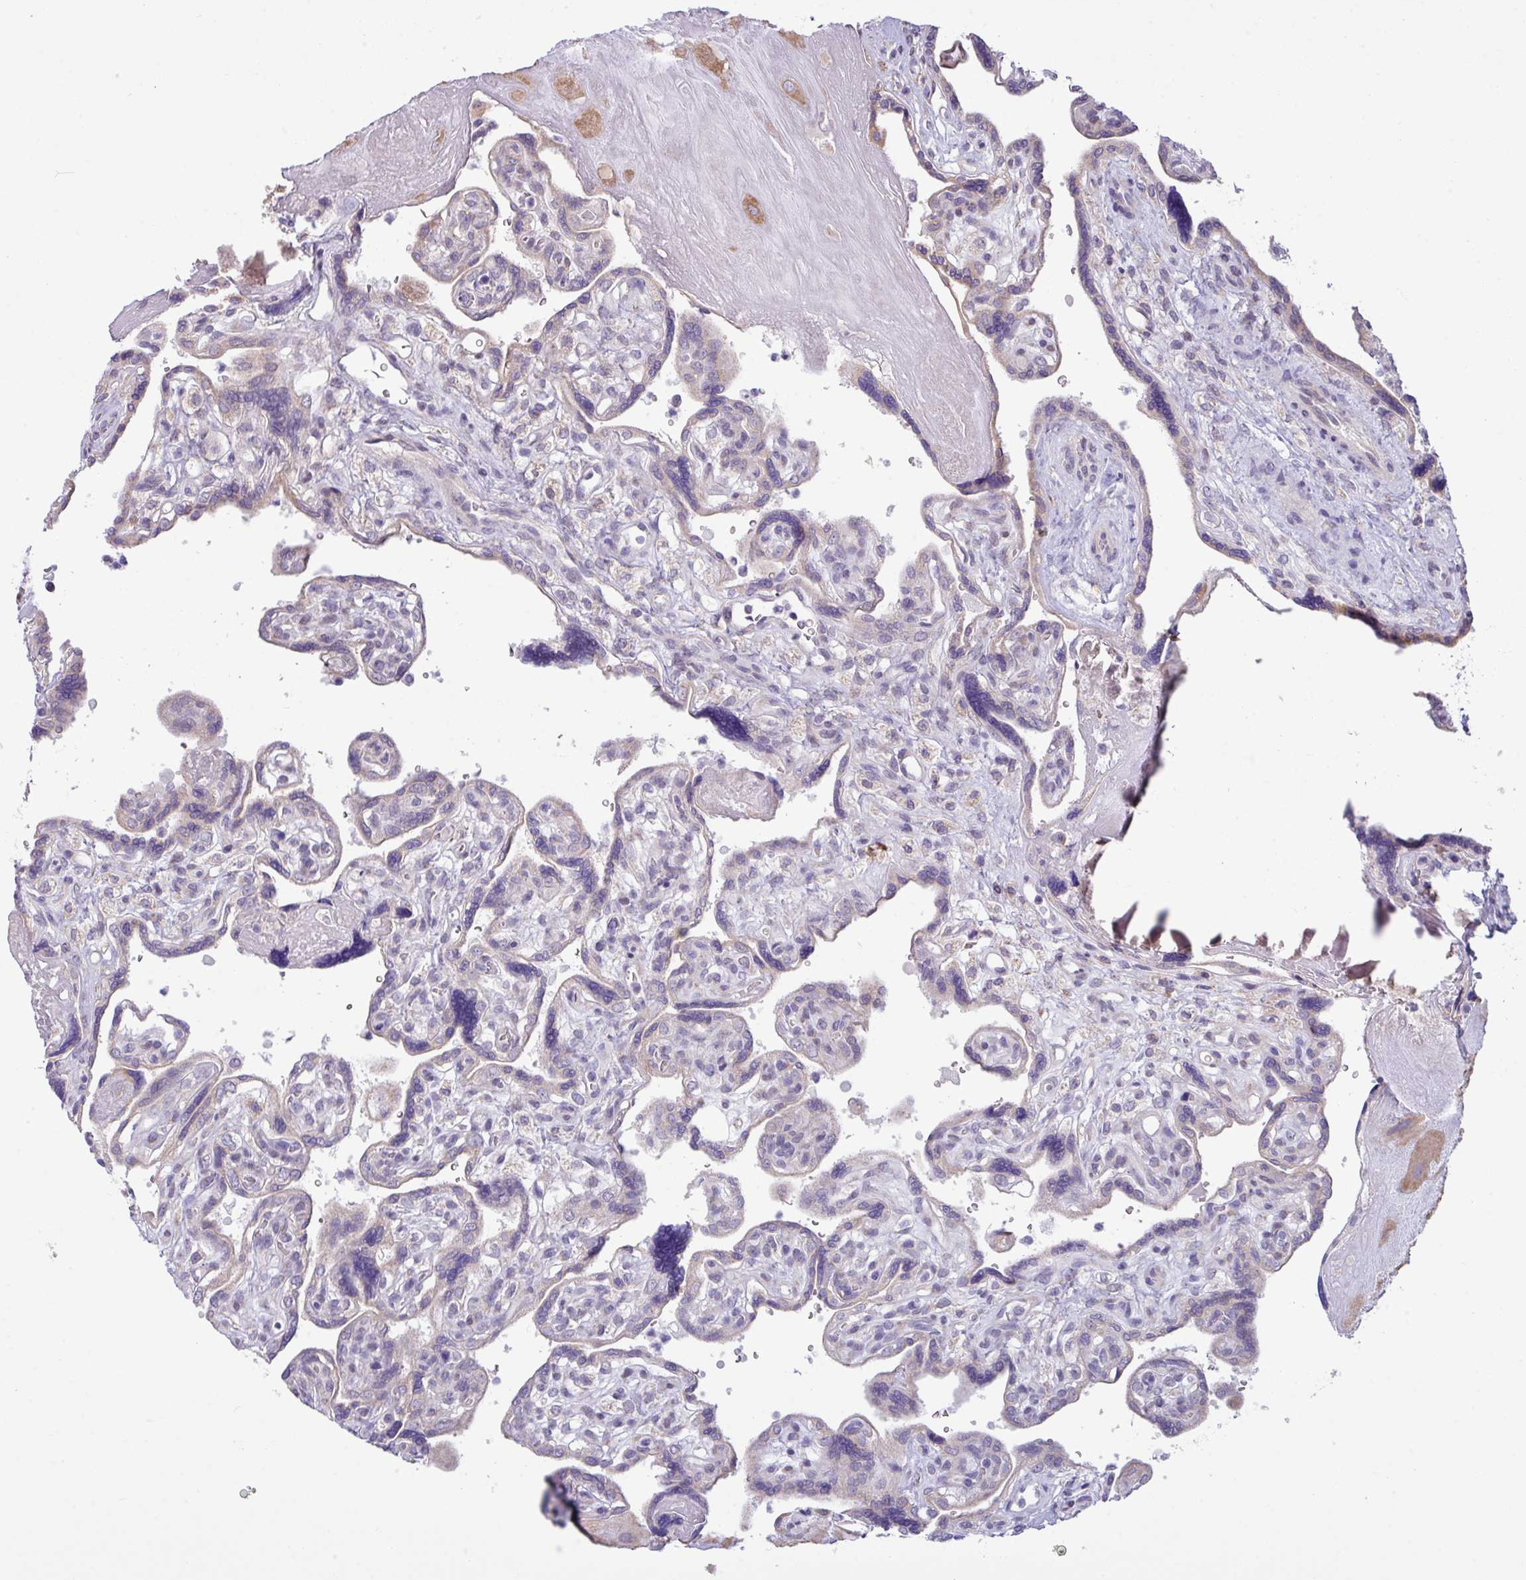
{"staining": {"intensity": "moderate", "quantity": ">75%", "location": "cytoplasmic/membranous"}, "tissue": "placenta", "cell_type": "Decidual cells", "image_type": "normal", "snomed": [{"axis": "morphology", "description": "Normal tissue, NOS"}, {"axis": "topography", "description": "Placenta"}], "caption": "A medium amount of moderate cytoplasmic/membranous staining is appreciated in about >75% of decidual cells in normal placenta. (DAB (3,3'-diaminobenzidine) = brown stain, brightfield microscopy at high magnification).", "gene": "IRGC", "patient": {"sex": "female", "age": 39}}